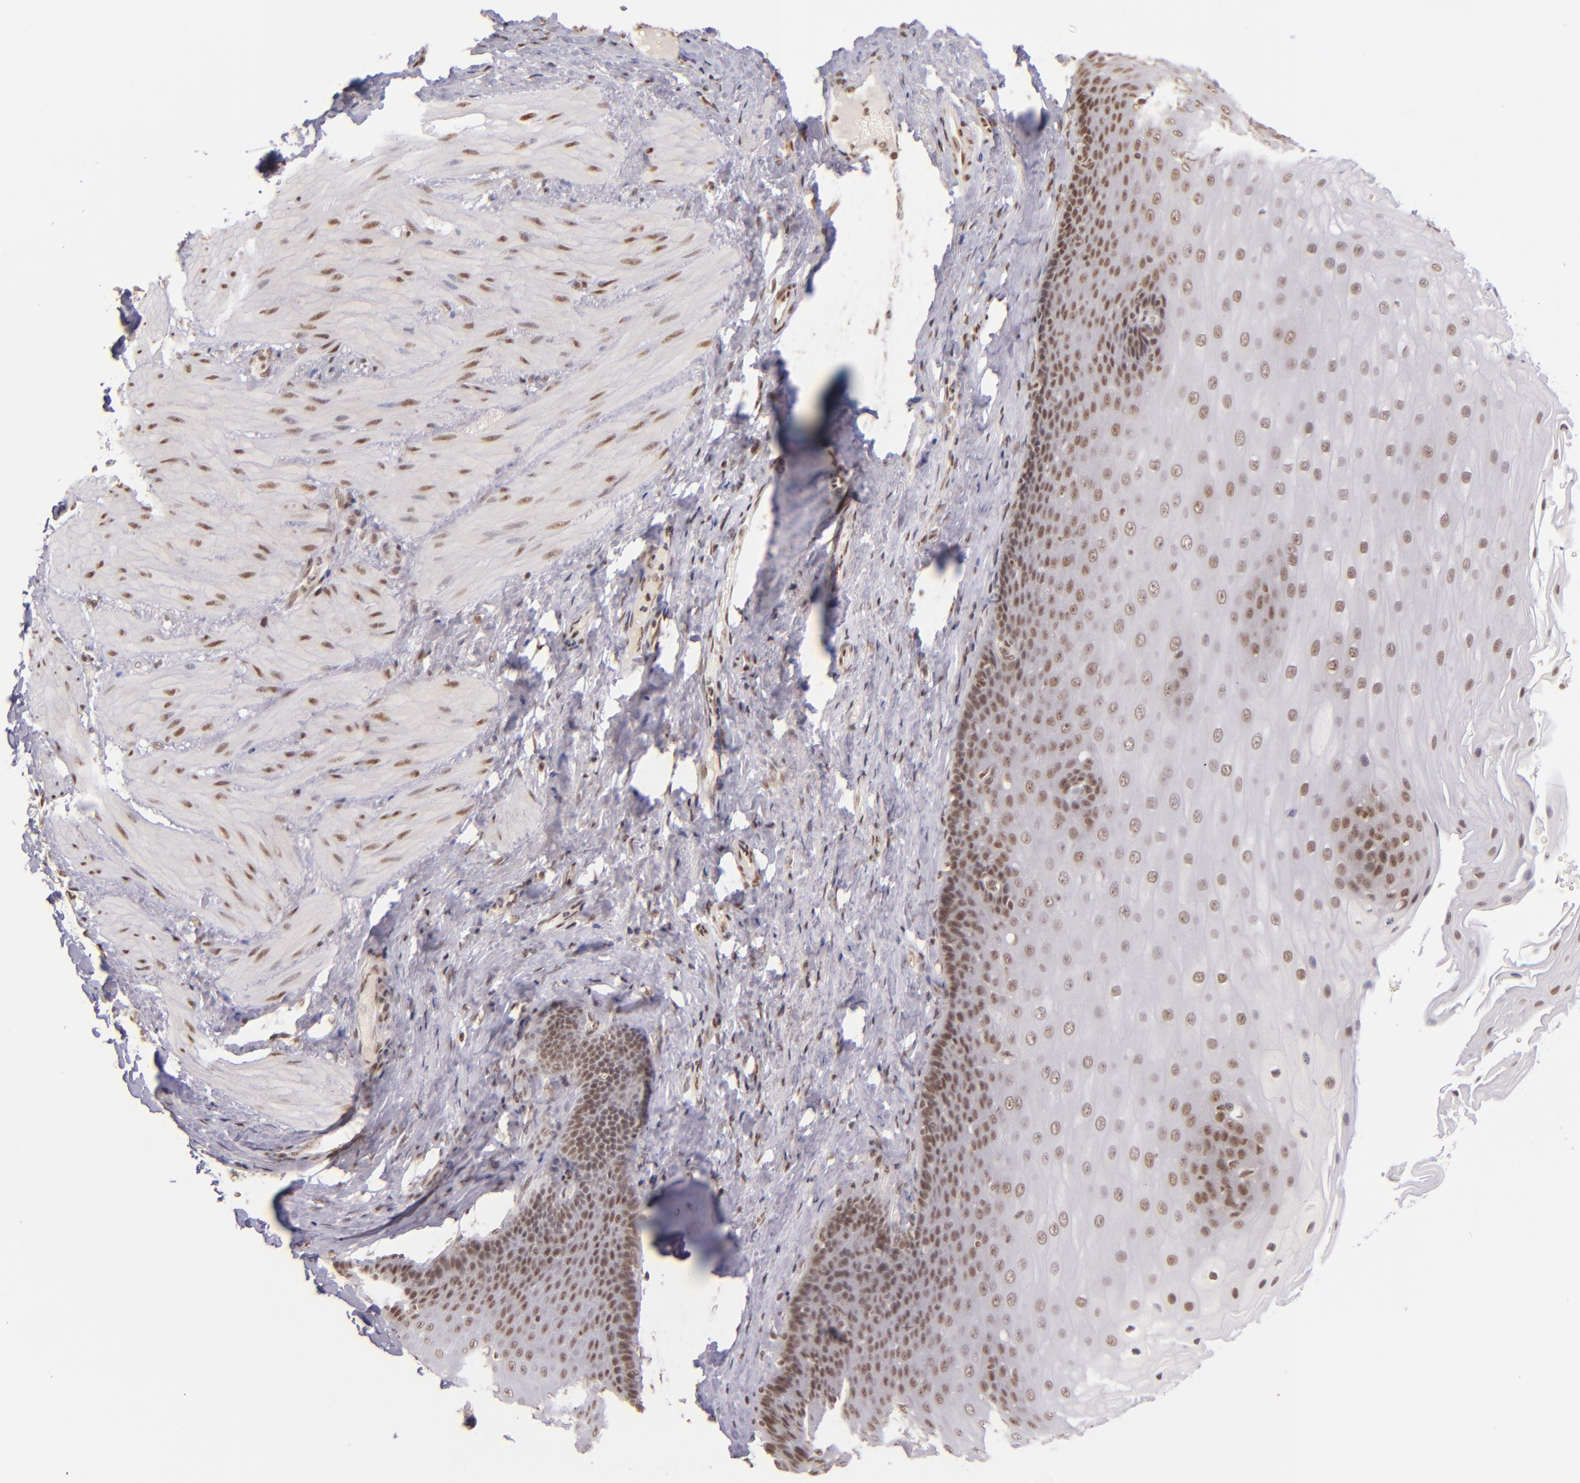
{"staining": {"intensity": "moderate", "quantity": ">75%", "location": "nuclear"}, "tissue": "esophagus", "cell_type": "Squamous epithelial cells", "image_type": "normal", "snomed": [{"axis": "morphology", "description": "Normal tissue, NOS"}, {"axis": "topography", "description": "Esophagus"}], "caption": "DAB immunohistochemical staining of normal human esophagus reveals moderate nuclear protein positivity in about >75% of squamous epithelial cells.", "gene": "ZNF148", "patient": {"sex": "male", "age": 62}}